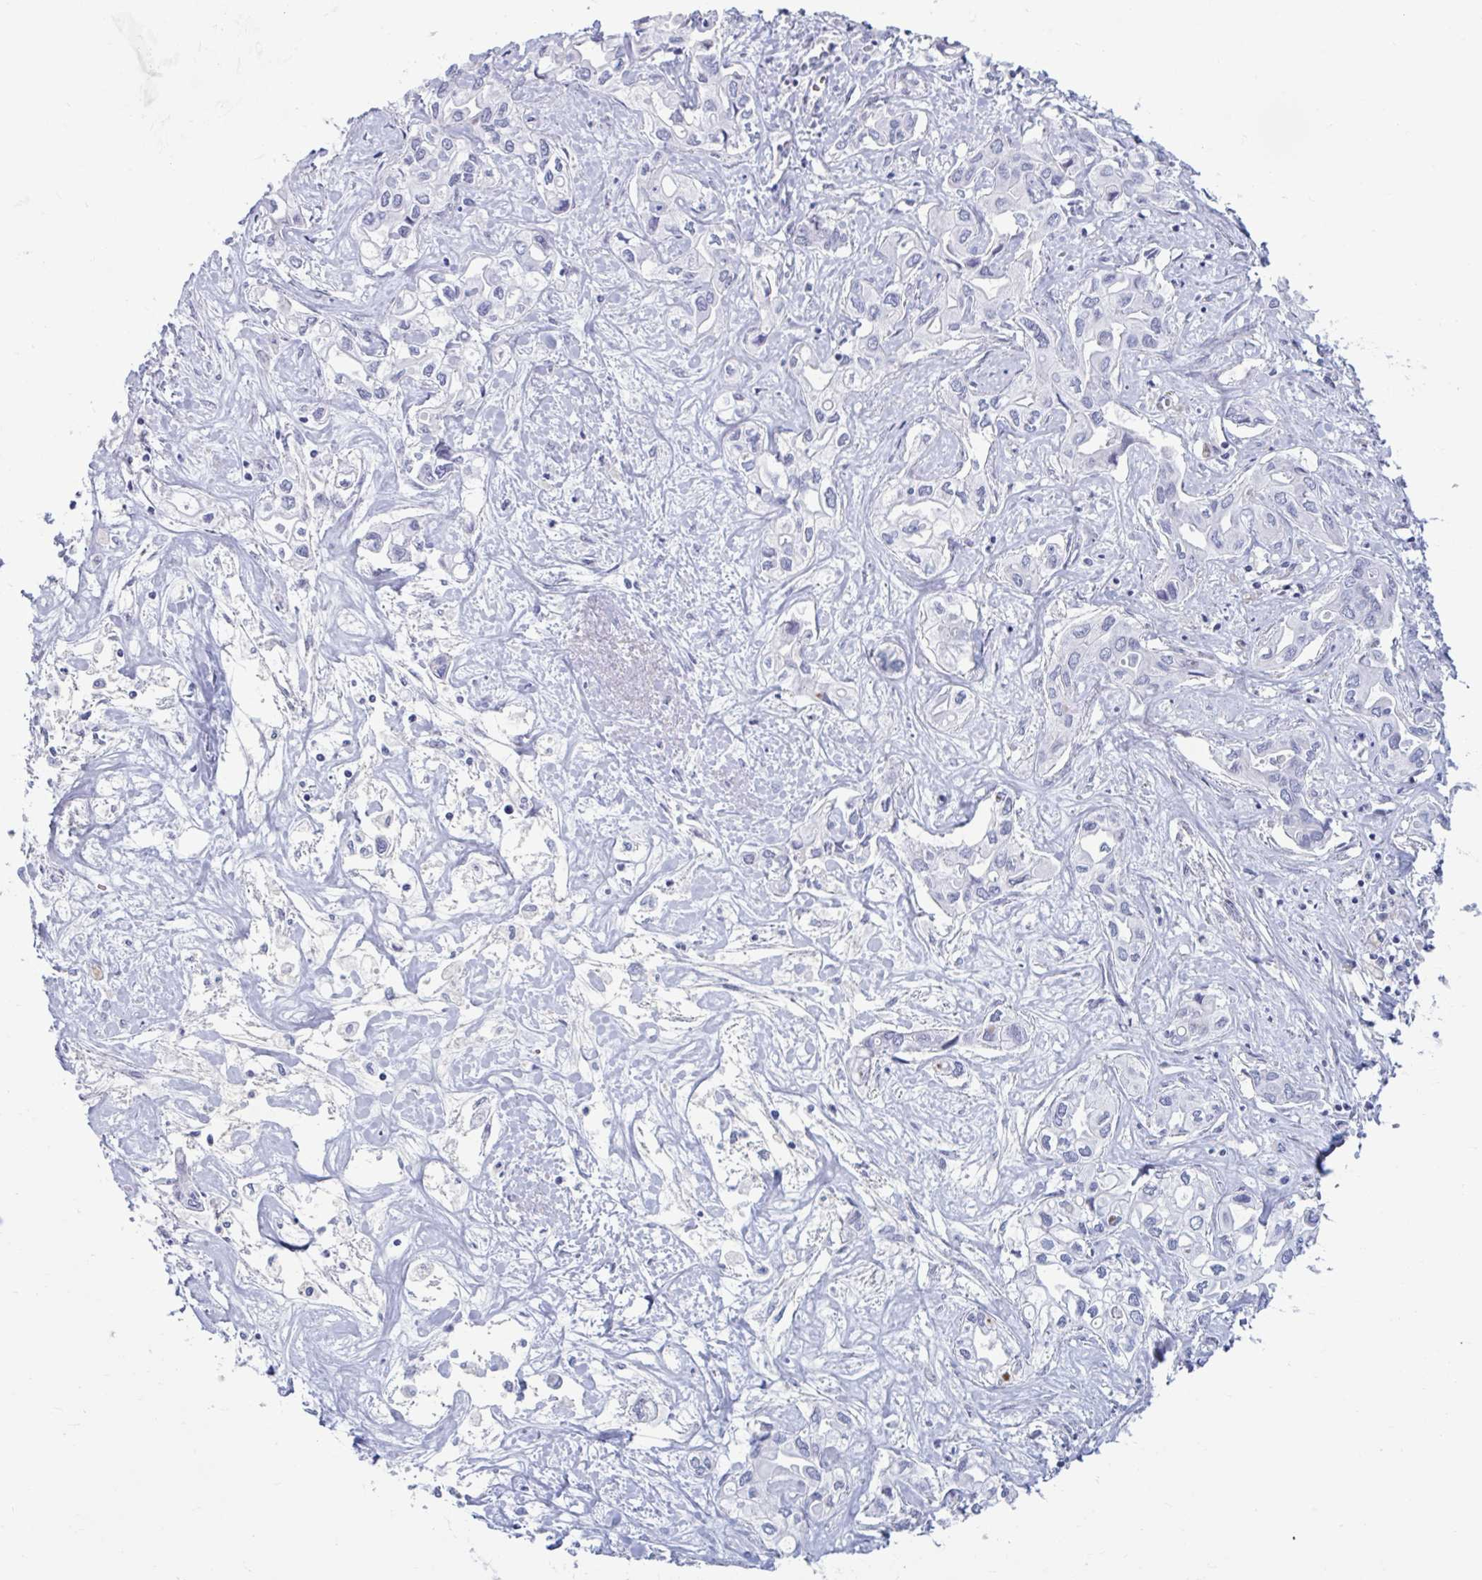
{"staining": {"intensity": "negative", "quantity": "none", "location": "none"}, "tissue": "liver cancer", "cell_type": "Tumor cells", "image_type": "cancer", "snomed": [{"axis": "morphology", "description": "Cholangiocarcinoma"}, {"axis": "topography", "description": "Liver"}], "caption": "Image shows no significant protein expression in tumor cells of cholangiocarcinoma (liver).", "gene": "MSMB", "patient": {"sex": "female", "age": 64}}